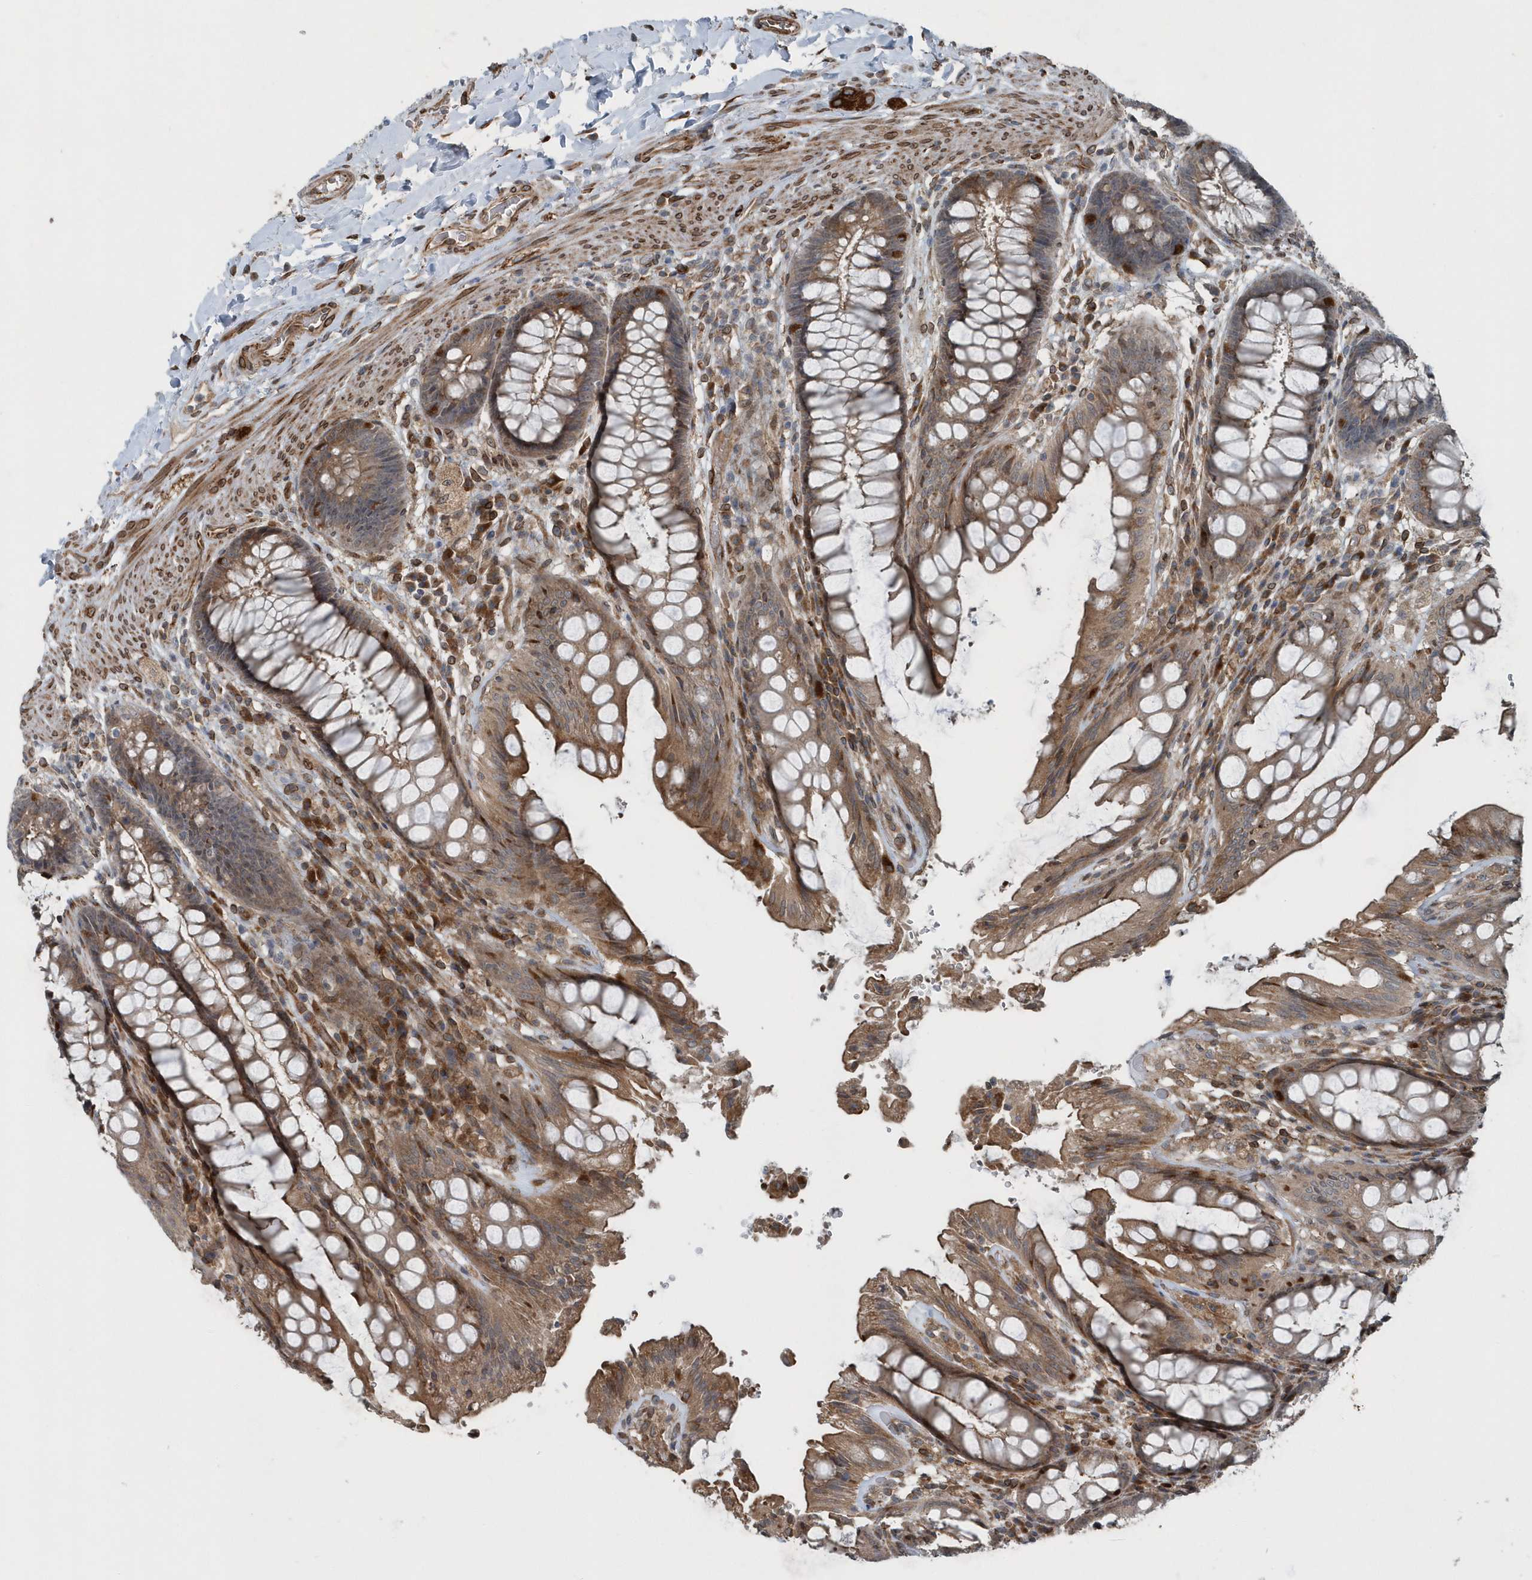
{"staining": {"intensity": "moderate", "quantity": ">75%", "location": "cytoplasmic/membranous"}, "tissue": "rectum", "cell_type": "Glandular cells", "image_type": "normal", "snomed": [{"axis": "morphology", "description": "Normal tissue, NOS"}, {"axis": "topography", "description": "Rectum"}], "caption": "Rectum stained with immunohistochemistry exhibits moderate cytoplasmic/membranous positivity in about >75% of glandular cells. The protein is shown in brown color, while the nuclei are stained blue.", "gene": "MCC", "patient": {"sex": "female", "age": 46}}